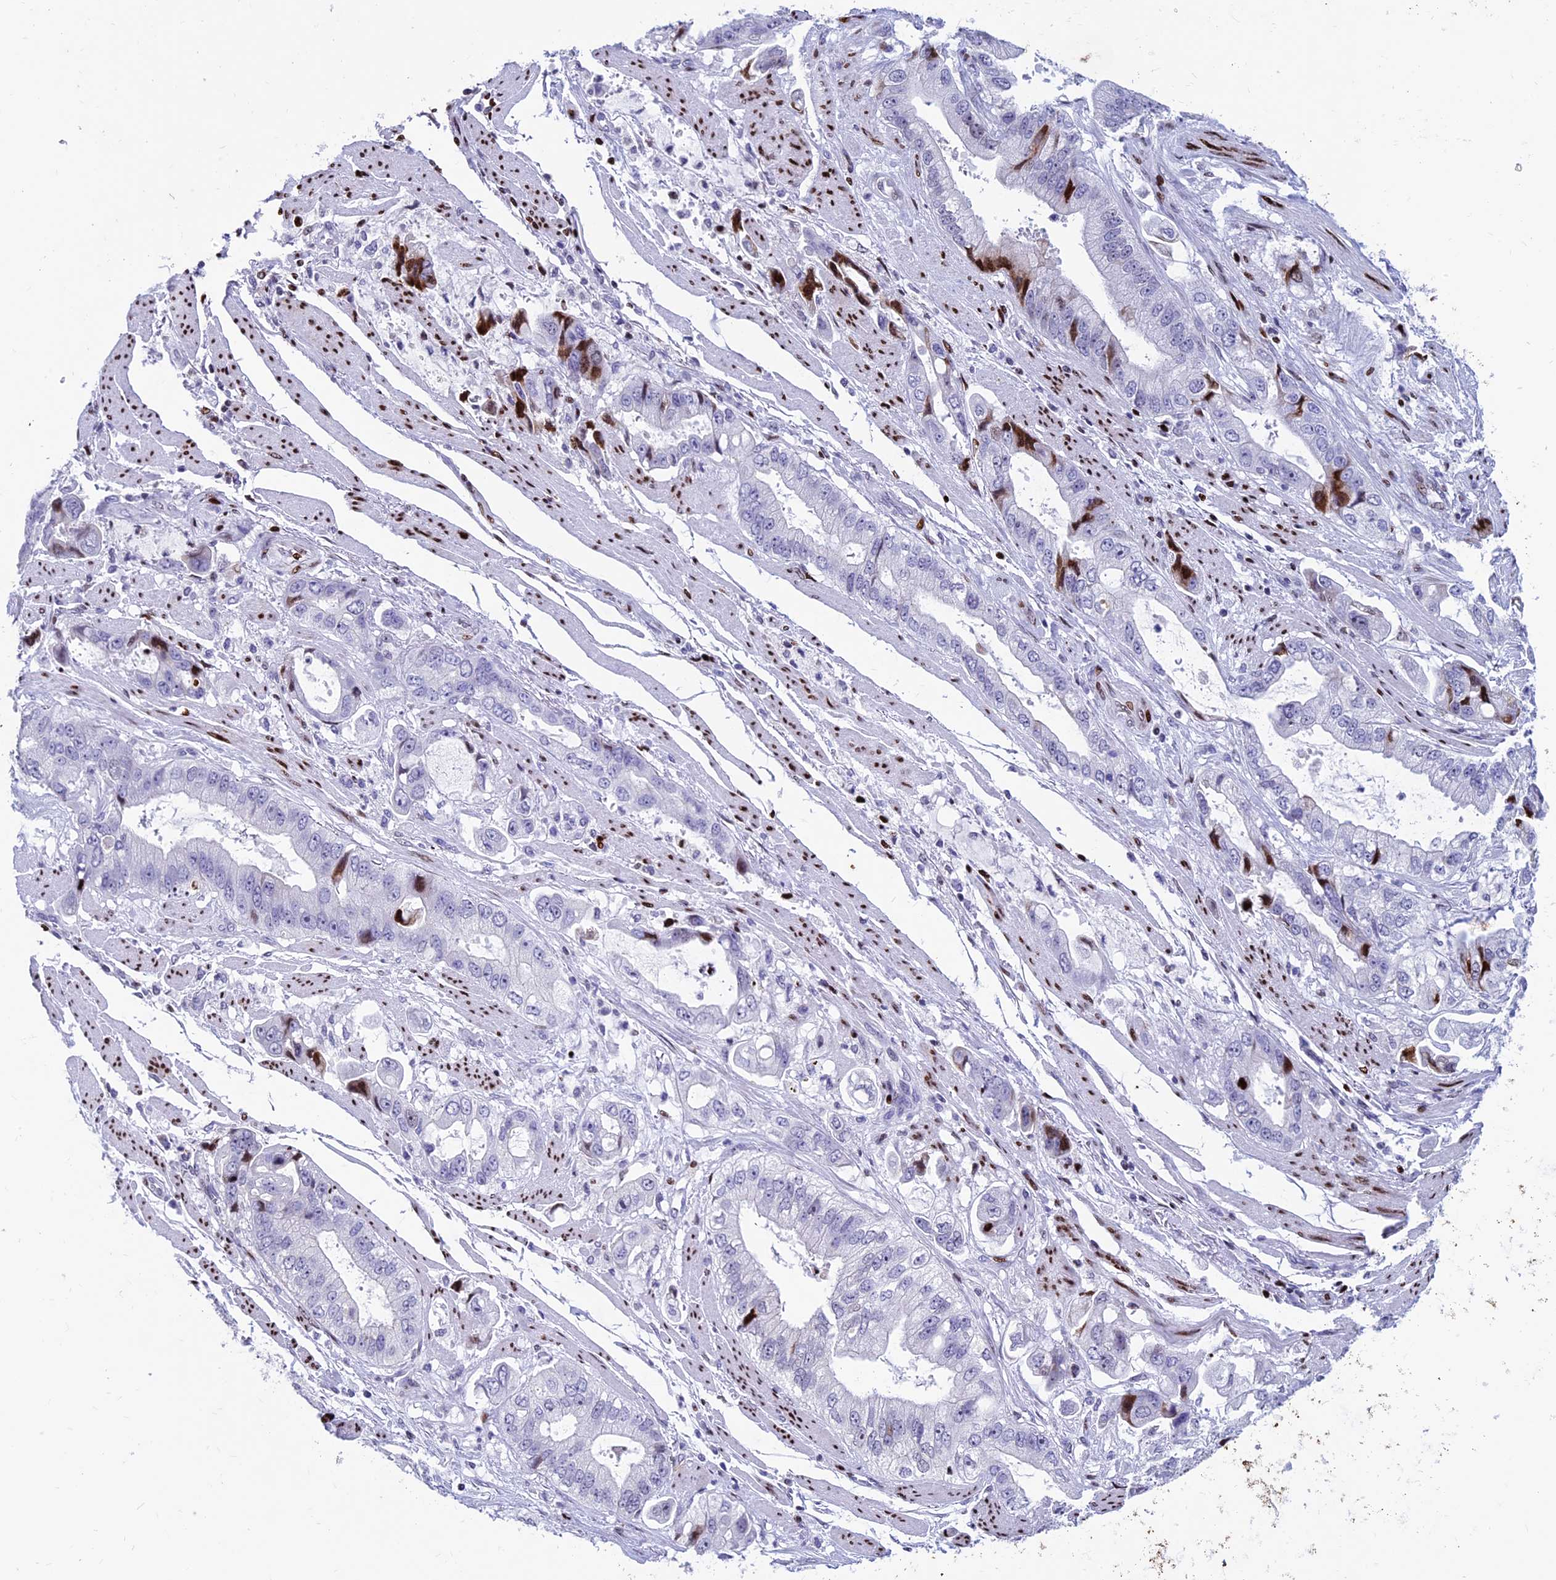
{"staining": {"intensity": "strong", "quantity": "<25%", "location": "cytoplasmic/membranous,nuclear"}, "tissue": "stomach cancer", "cell_type": "Tumor cells", "image_type": "cancer", "snomed": [{"axis": "morphology", "description": "Adenocarcinoma, NOS"}, {"axis": "topography", "description": "Stomach"}], "caption": "Tumor cells demonstrate strong cytoplasmic/membranous and nuclear positivity in about <25% of cells in stomach adenocarcinoma. Immunohistochemistry stains the protein of interest in brown and the nuclei are stained blue.", "gene": "BTBD3", "patient": {"sex": "male", "age": 62}}